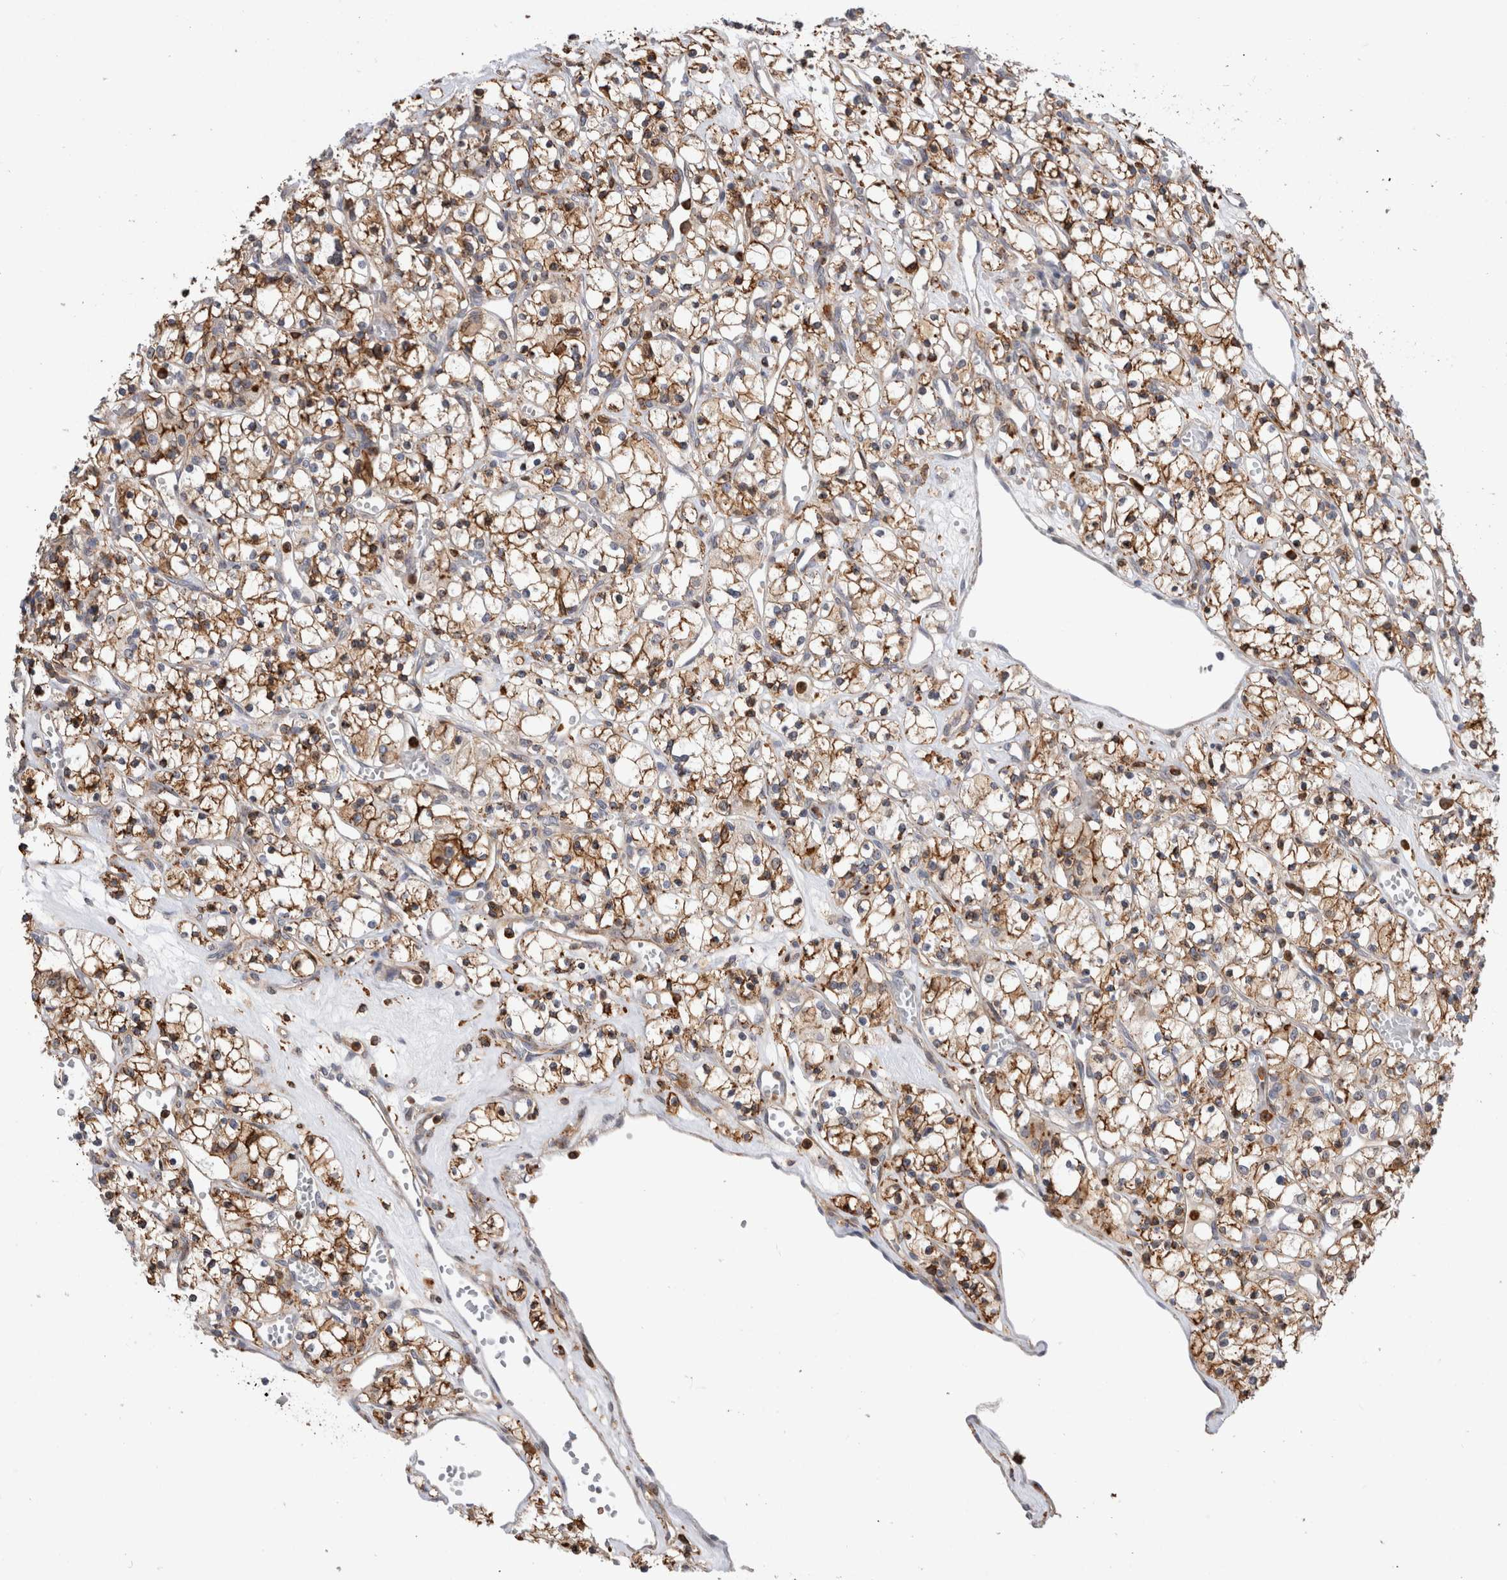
{"staining": {"intensity": "moderate", "quantity": ">75%", "location": "cytoplasmic/membranous"}, "tissue": "renal cancer", "cell_type": "Tumor cells", "image_type": "cancer", "snomed": [{"axis": "morphology", "description": "Adenocarcinoma, NOS"}, {"axis": "topography", "description": "Kidney"}], "caption": "Immunohistochemistry image of human adenocarcinoma (renal) stained for a protein (brown), which exhibits medium levels of moderate cytoplasmic/membranous staining in approximately >75% of tumor cells.", "gene": "CCDC88B", "patient": {"sex": "female", "age": 59}}